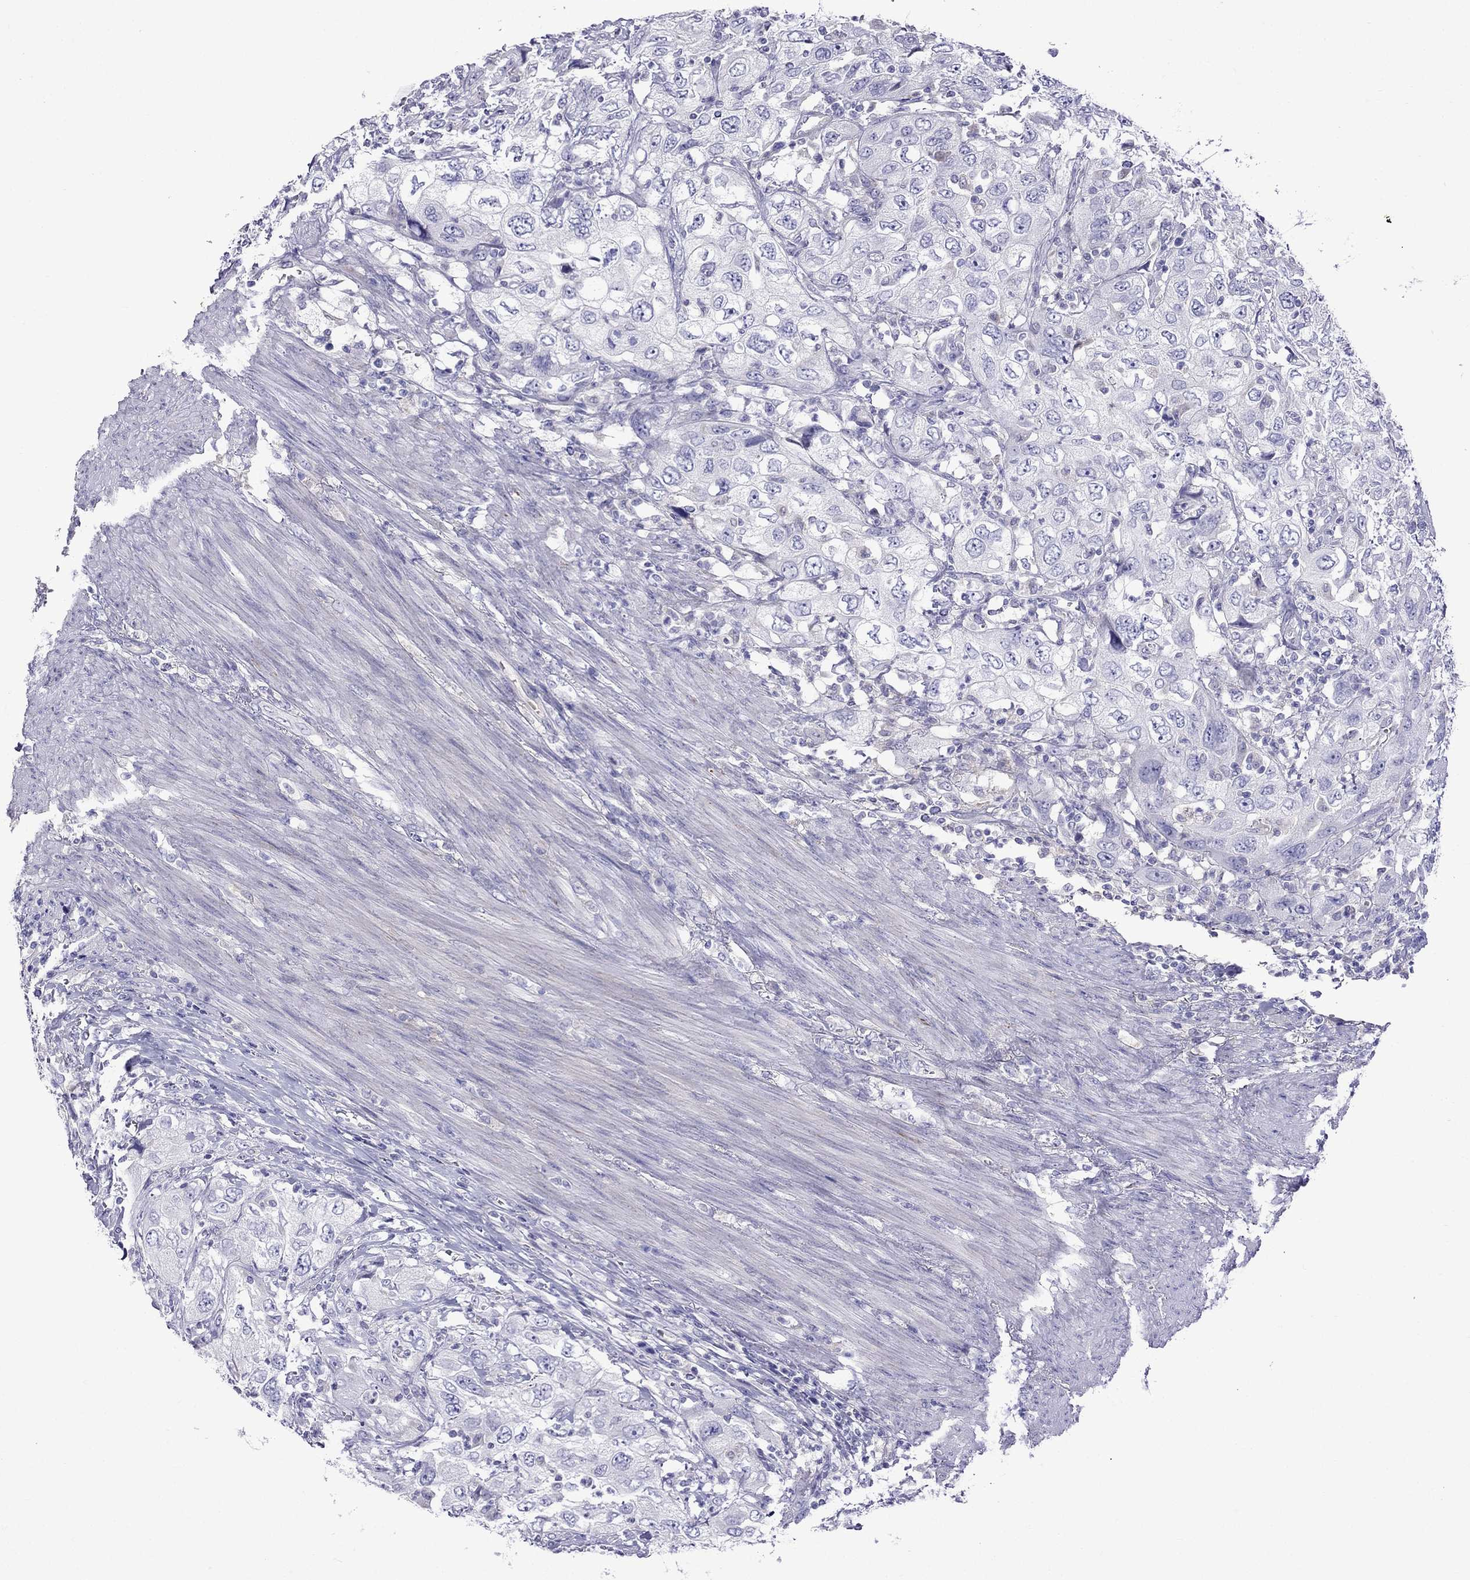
{"staining": {"intensity": "negative", "quantity": "none", "location": "none"}, "tissue": "urothelial cancer", "cell_type": "Tumor cells", "image_type": "cancer", "snomed": [{"axis": "morphology", "description": "Urothelial carcinoma, High grade"}, {"axis": "topography", "description": "Urinary bladder"}], "caption": "Histopathology image shows no protein staining in tumor cells of urothelial cancer tissue. (DAB (3,3'-diaminobenzidine) immunohistochemistry with hematoxylin counter stain).", "gene": "TDRD1", "patient": {"sex": "male", "age": 76}}